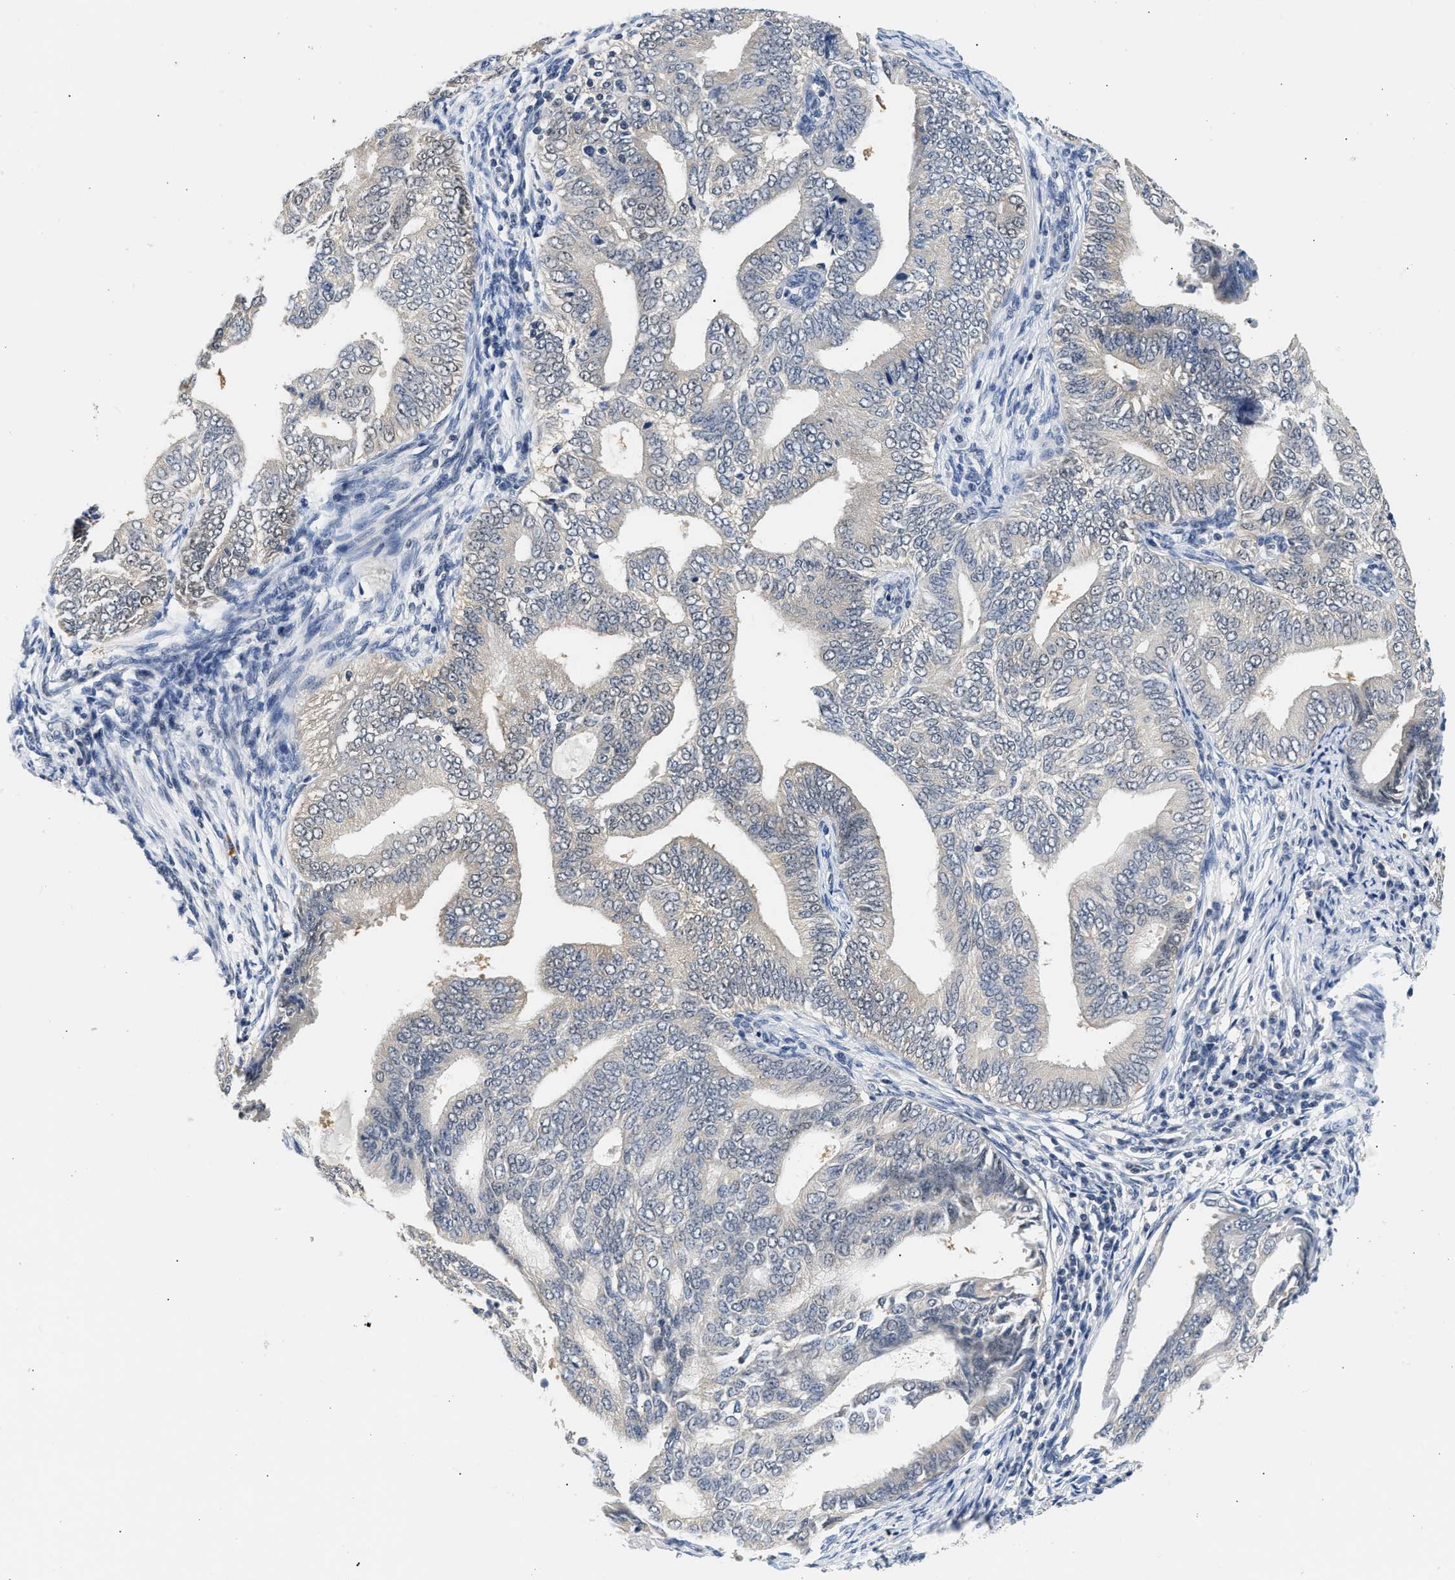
{"staining": {"intensity": "negative", "quantity": "none", "location": "none"}, "tissue": "endometrial cancer", "cell_type": "Tumor cells", "image_type": "cancer", "snomed": [{"axis": "morphology", "description": "Adenocarcinoma, NOS"}, {"axis": "topography", "description": "Endometrium"}], "caption": "This is a image of immunohistochemistry (IHC) staining of endometrial adenocarcinoma, which shows no staining in tumor cells.", "gene": "PPM1L", "patient": {"sex": "female", "age": 58}}